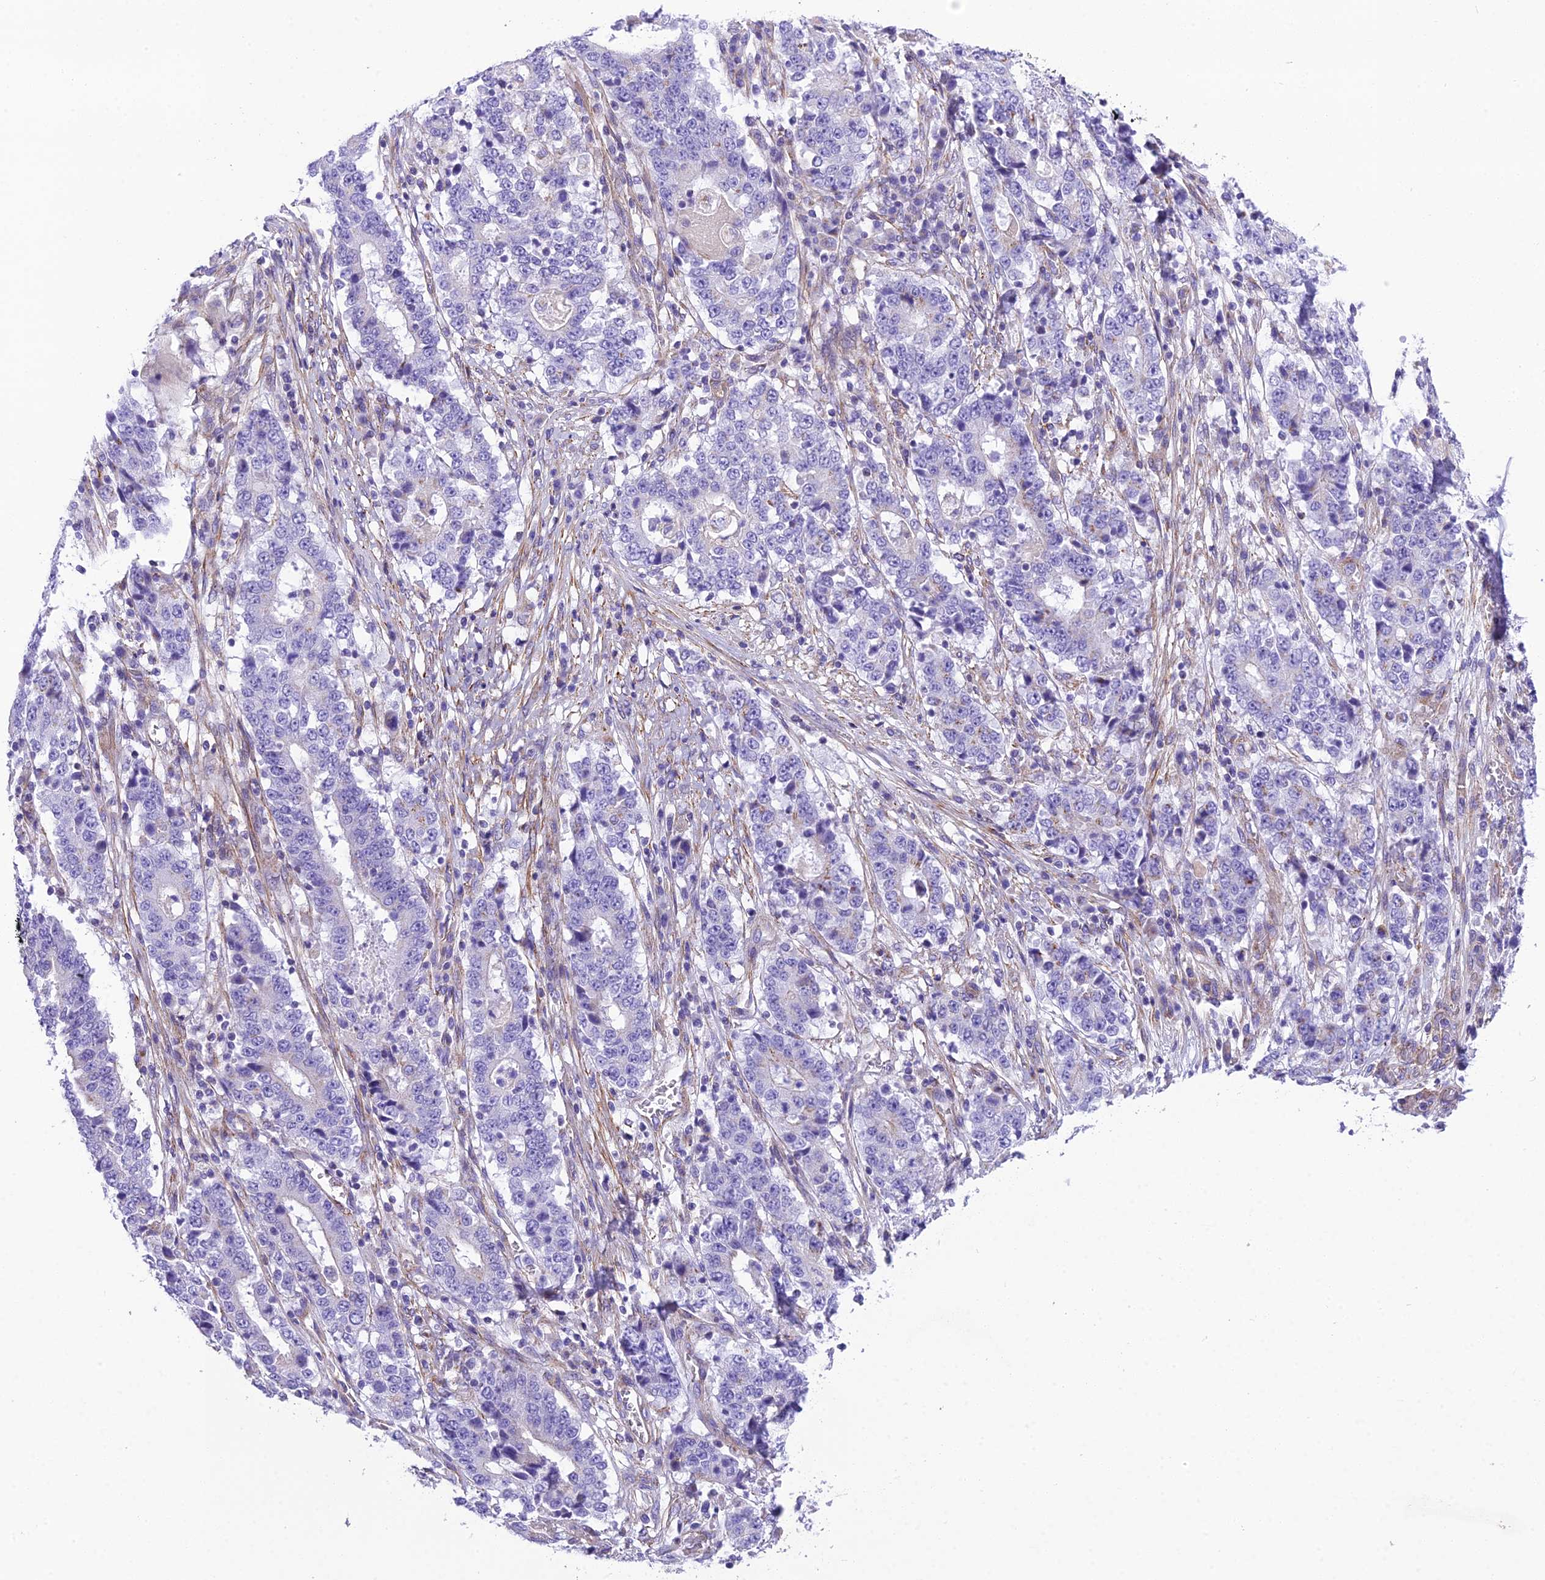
{"staining": {"intensity": "negative", "quantity": "none", "location": "none"}, "tissue": "stomach cancer", "cell_type": "Tumor cells", "image_type": "cancer", "snomed": [{"axis": "morphology", "description": "Adenocarcinoma, NOS"}, {"axis": "topography", "description": "Stomach"}], "caption": "Immunohistochemical staining of human stomach adenocarcinoma exhibits no significant positivity in tumor cells.", "gene": "GFRA1", "patient": {"sex": "male", "age": 59}}